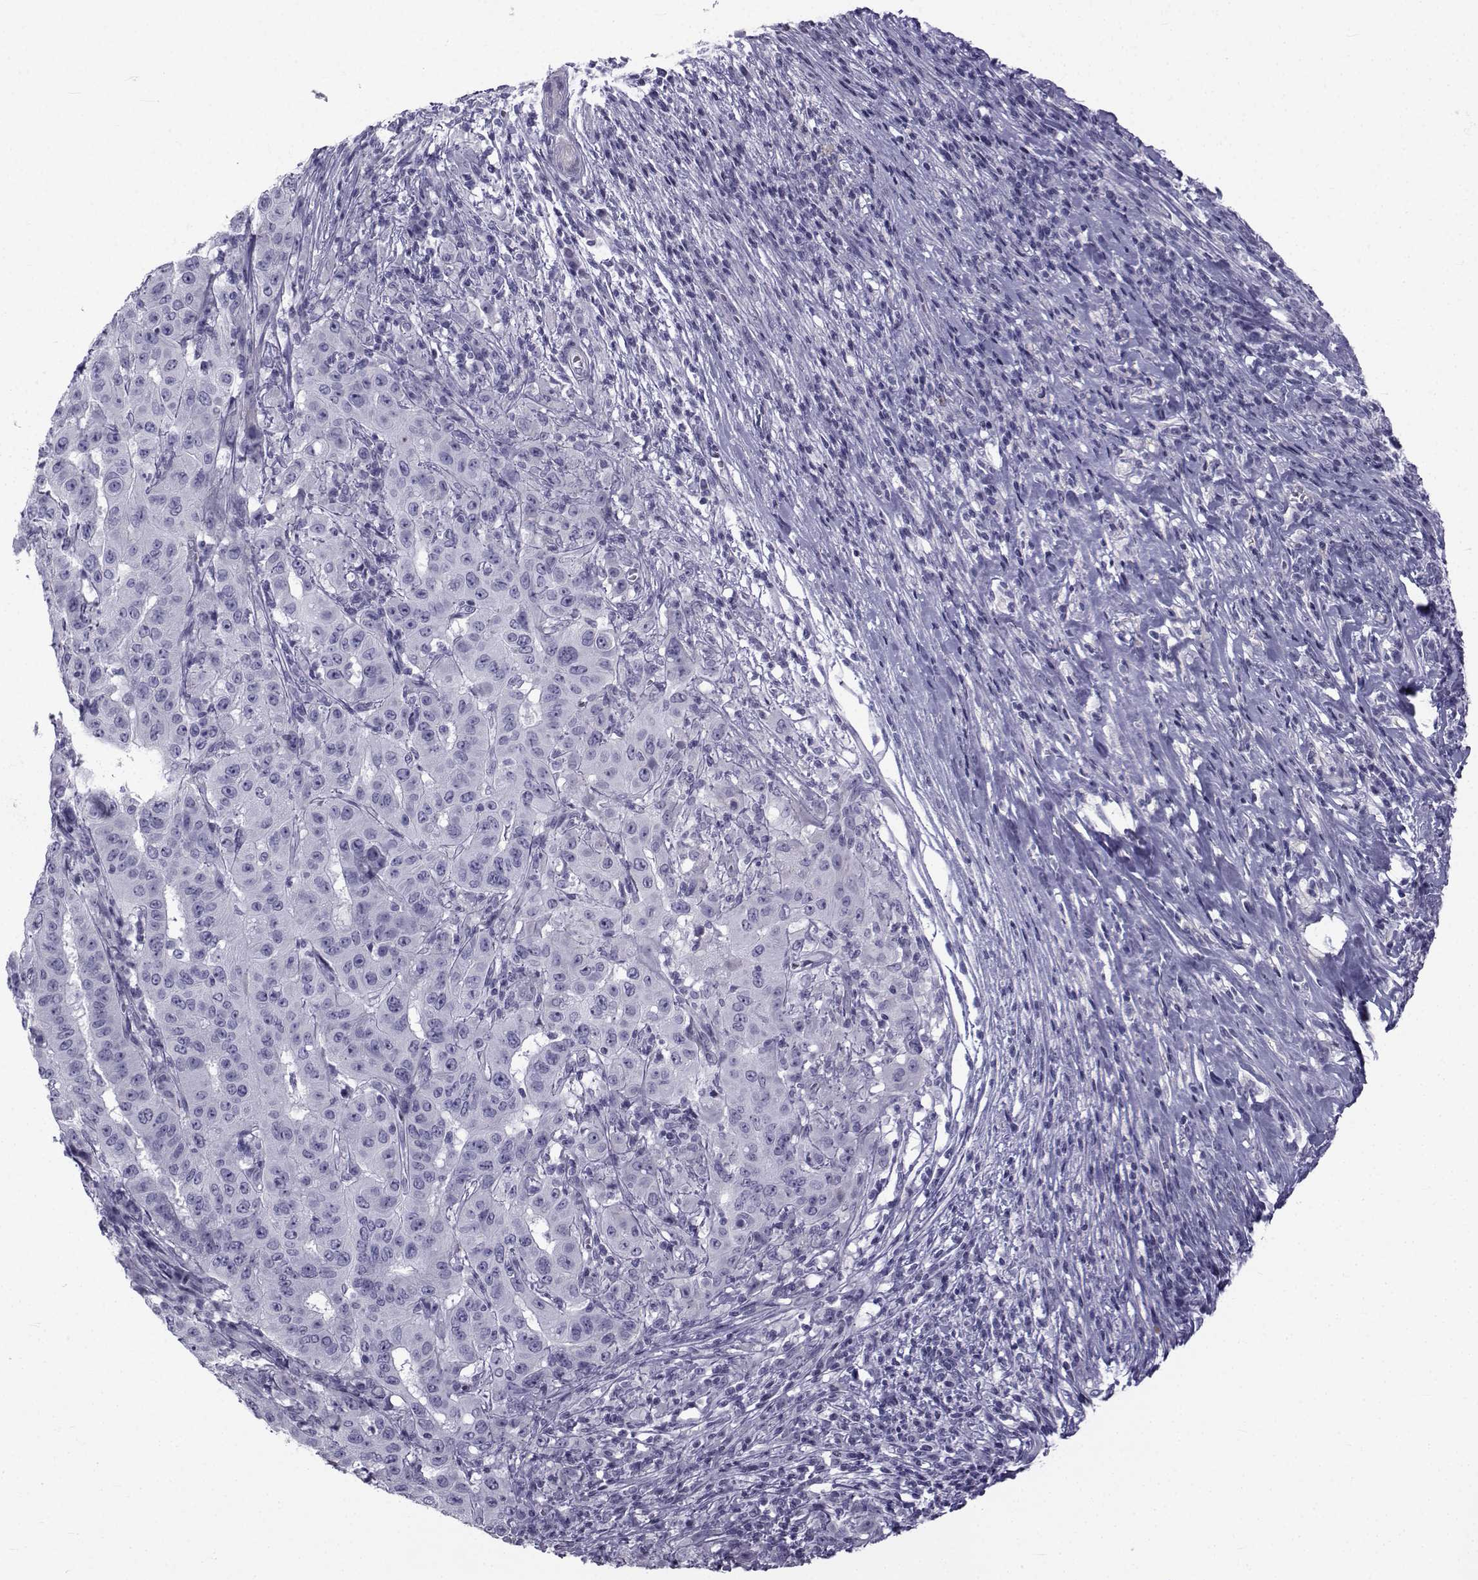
{"staining": {"intensity": "negative", "quantity": "none", "location": "none"}, "tissue": "pancreatic cancer", "cell_type": "Tumor cells", "image_type": "cancer", "snomed": [{"axis": "morphology", "description": "Adenocarcinoma, NOS"}, {"axis": "topography", "description": "Pancreas"}], "caption": "Protein analysis of adenocarcinoma (pancreatic) demonstrates no significant expression in tumor cells. (DAB immunohistochemistry with hematoxylin counter stain).", "gene": "SPANXD", "patient": {"sex": "male", "age": 63}}